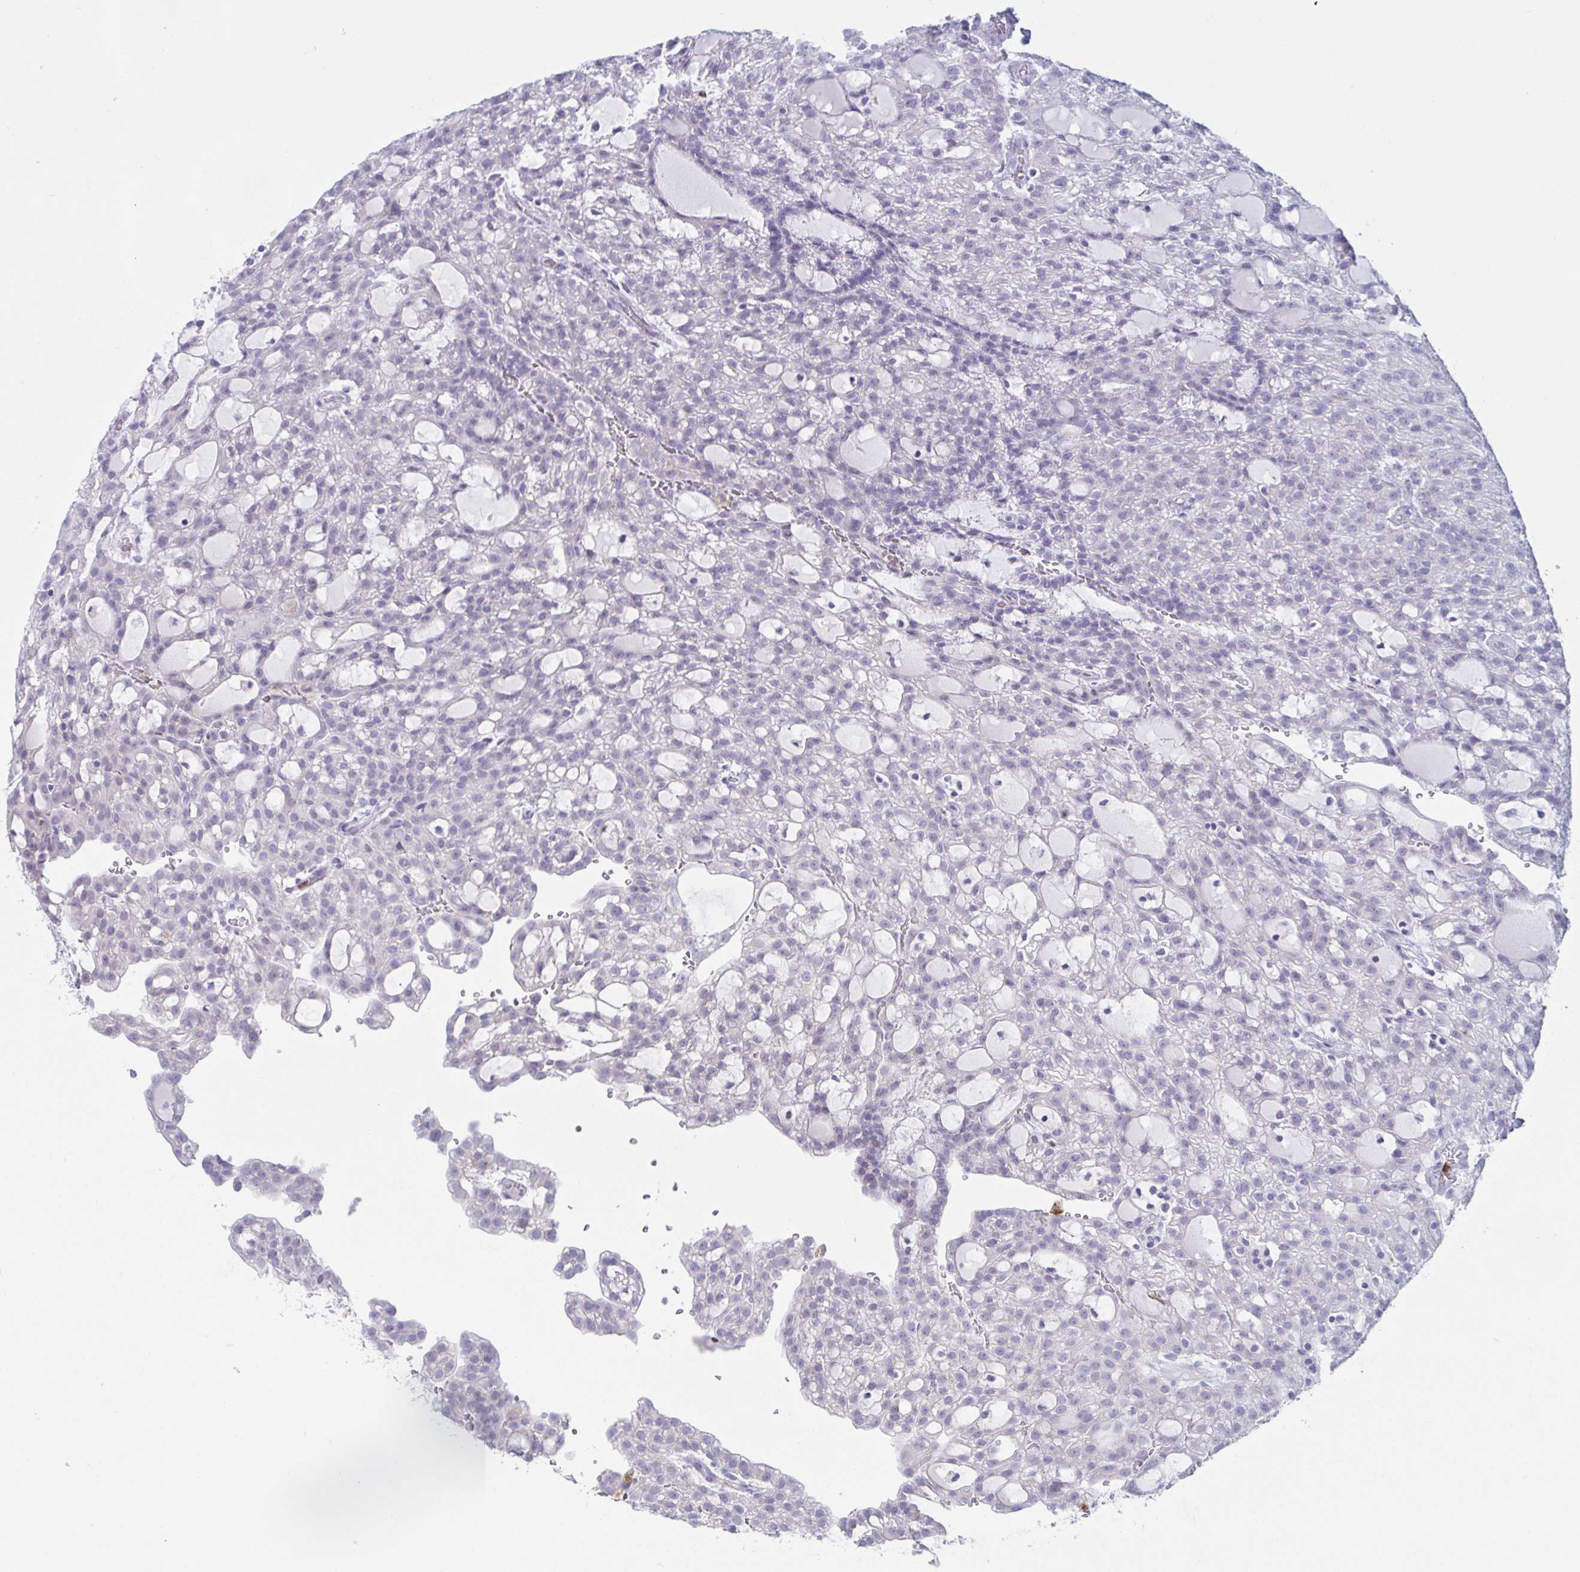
{"staining": {"intensity": "negative", "quantity": "none", "location": "none"}, "tissue": "renal cancer", "cell_type": "Tumor cells", "image_type": "cancer", "snomed": [{"axis": "morphology", "description": "Adenocarcinoma, NOS"}, {"axis": "topography", "description": "Kidney"}], "caption": "This is a image of immunohistochemistry (IHC) staining of renal adenocarcinoma, which shows no expression in tumor cells.", "gene": "CYP4F11", "patient": {"sex": "male", "age": 63}}